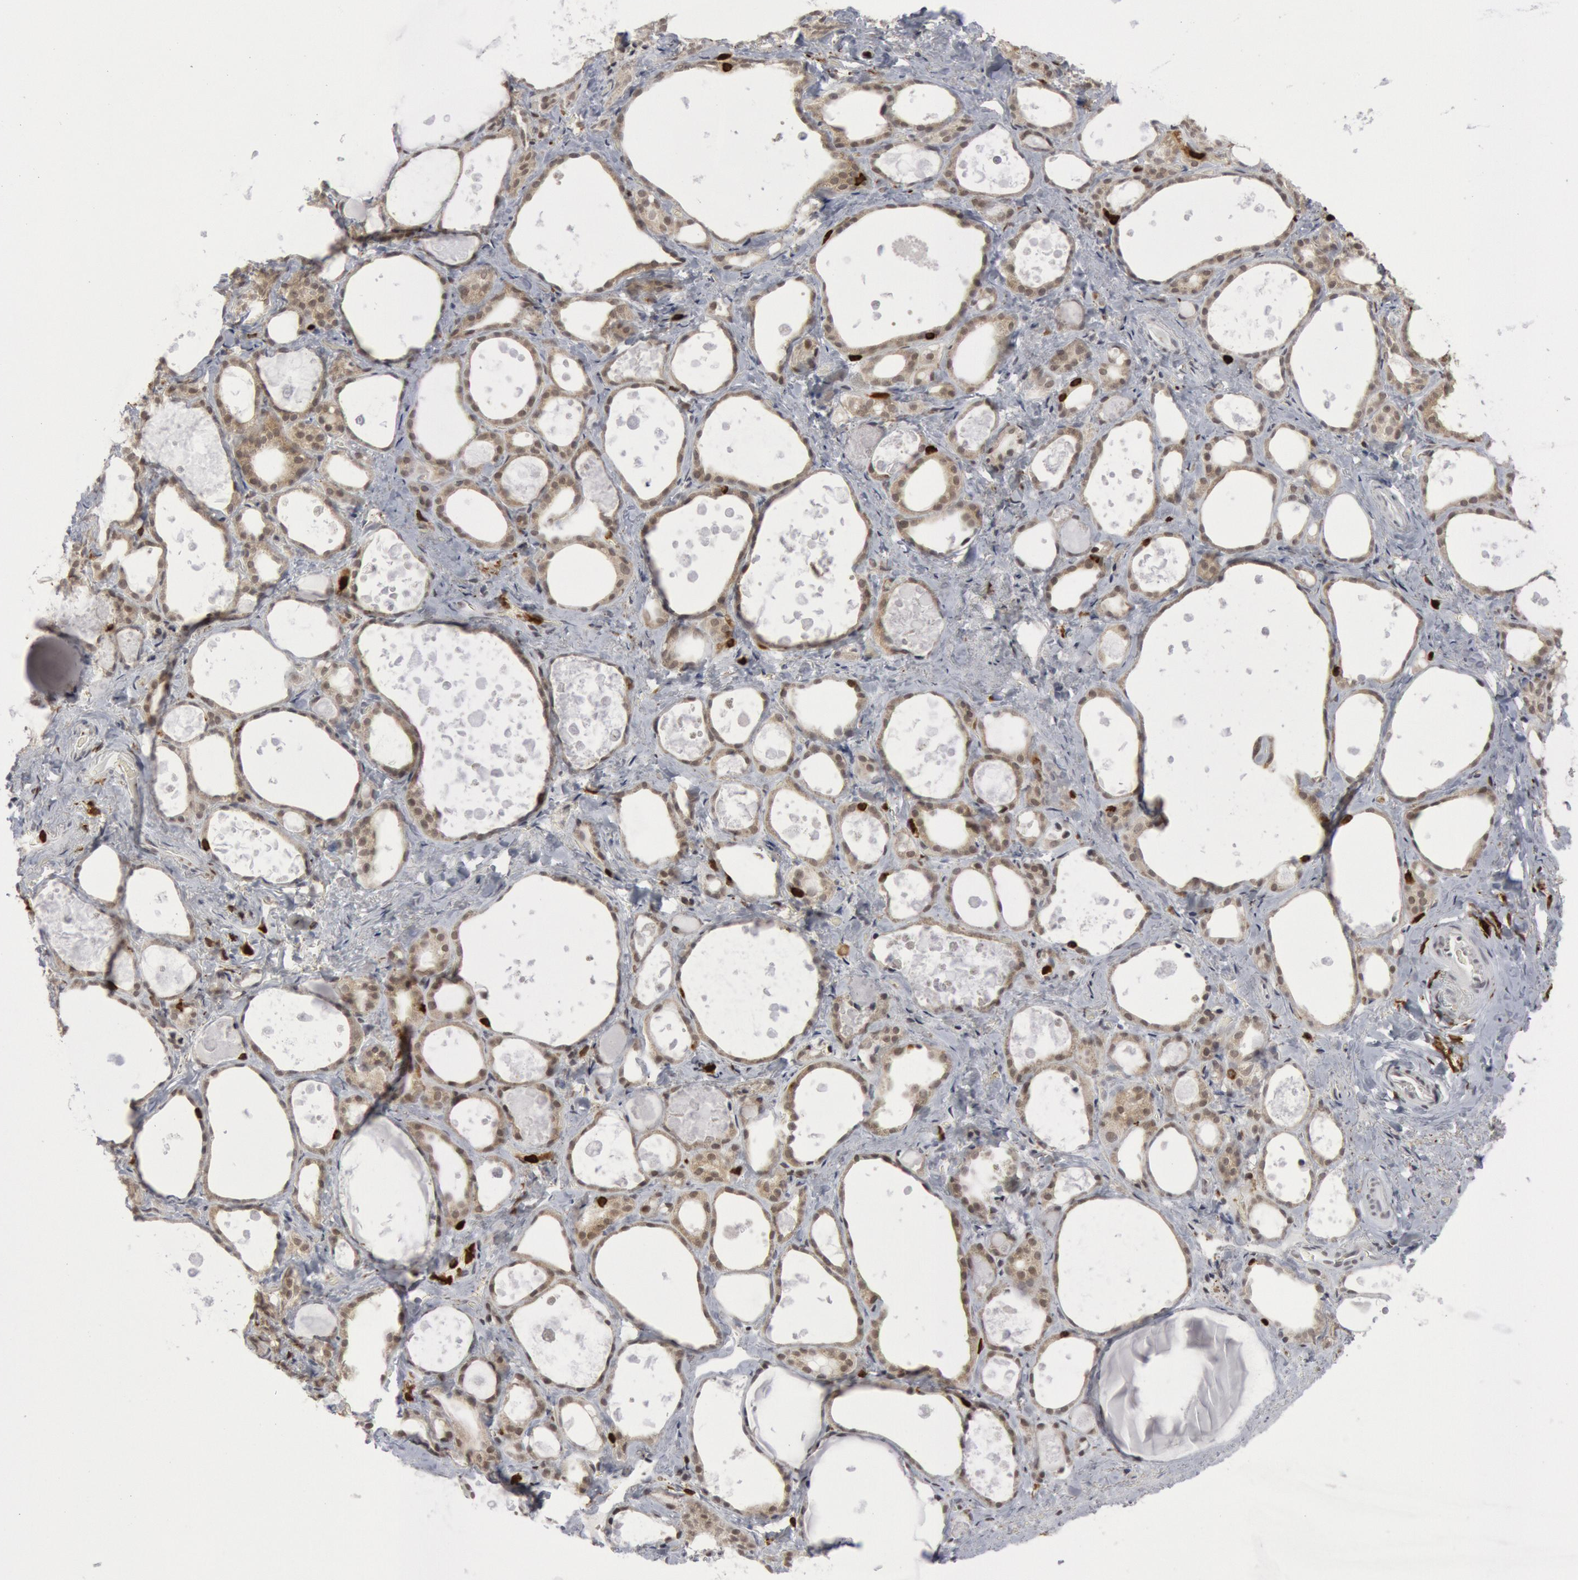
{"staining": {"intensity": "weak", "quantity": ">75%", "location": "cytoplasmic/membranous"}, "tissue": "thyroid gland", "cell_type": "Glandular cells", "image_type": "normal", "snomed": [{"axis": "morphology", "description": "Normal tissue, NOS"}, {"axis": "topography", "description": "Thyroid gland"}], "caption": "Protein staining of benign thyroid gland shows weak cytoplasmic/membranous positivity in about >75% of glandular cells. The staining was performed using DAB, with brown indicating positive protein expression. Nuclei are stained blue with hematoxylin.", "gene": "PTPN6", "patient": {"sex": "female", "age": 75}}